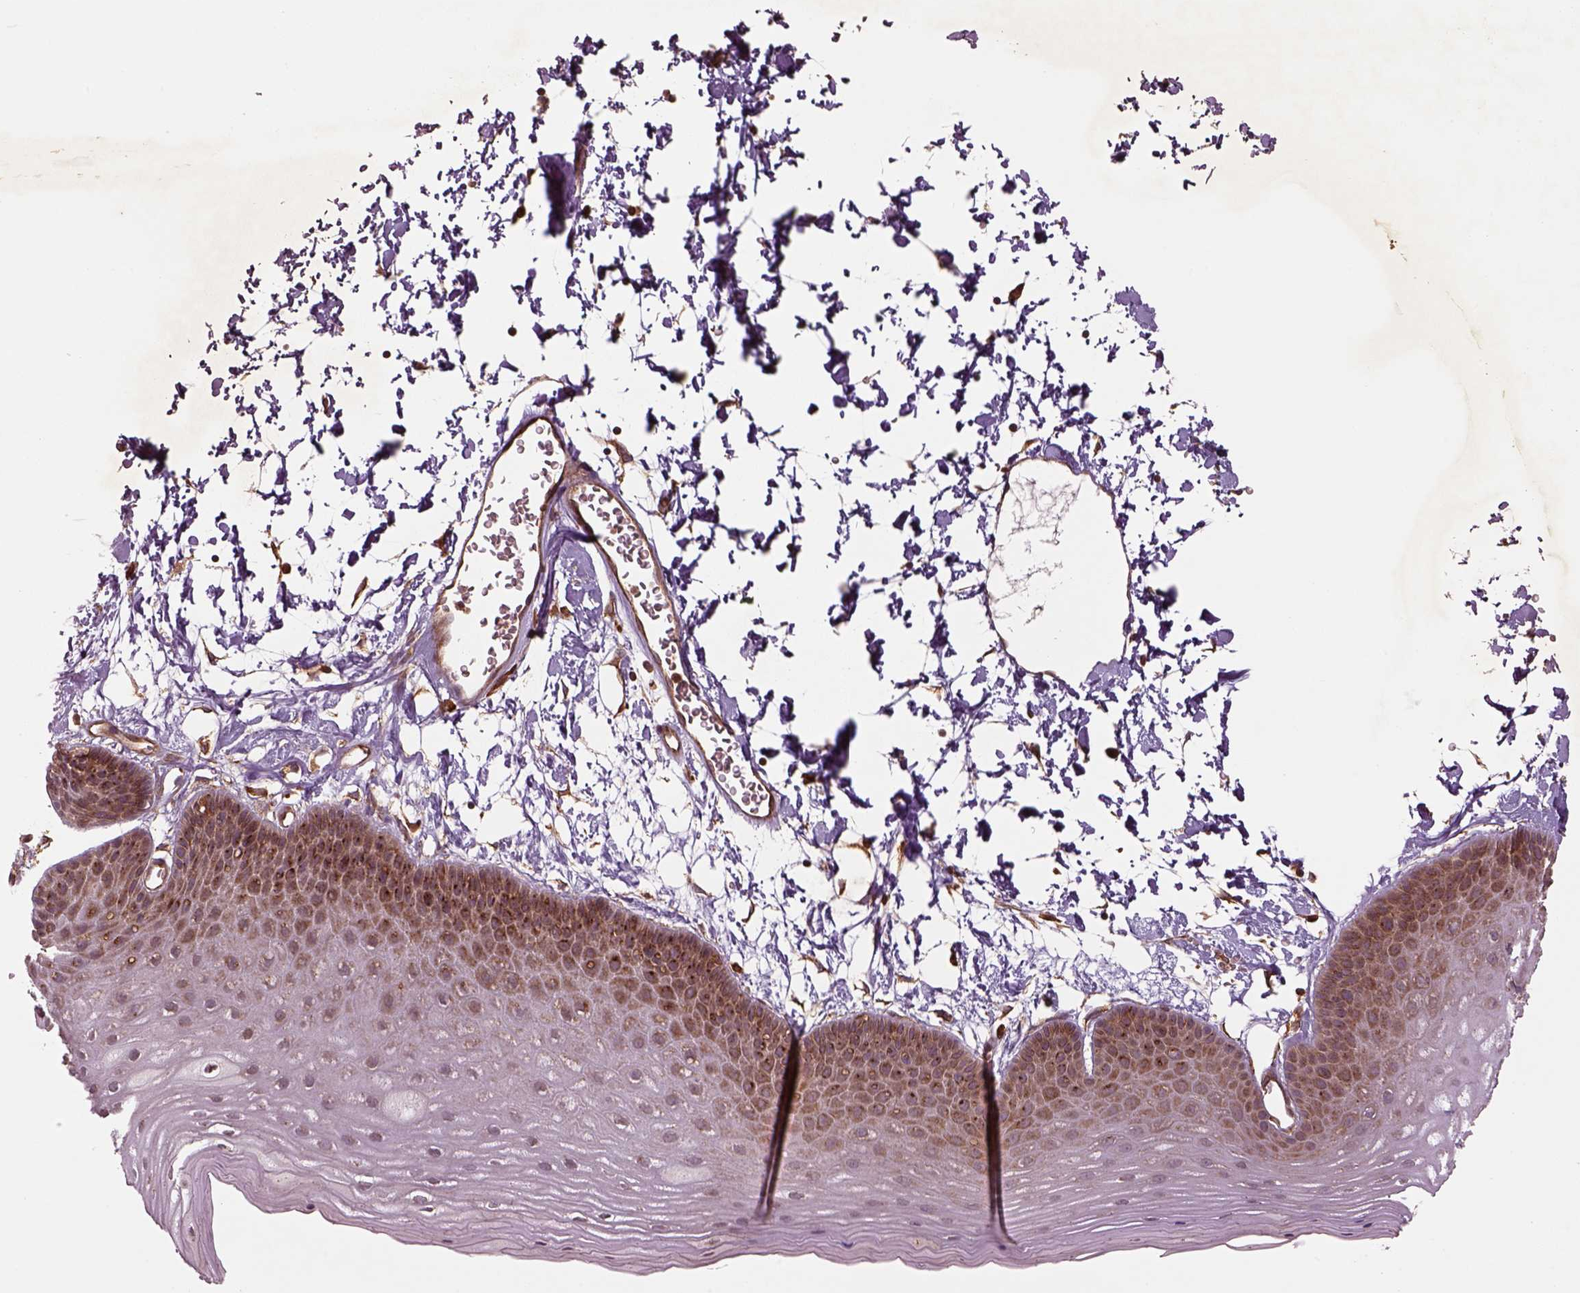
{"staining": {"intensity": "moderate", "quantity": "25%-75%", "location": "cytoplasmic/membranous"}, "tissue": "skin", "cell_type": "Epidermal cells", "image_type": "normal", "snomed": [{"axis": "morphology", "description": "Normal tissue, NOS"}, {"axis": "topography", "description": "Anal"}], "caption": "Immunohistochemical staining of normal human skin displays 25%-75% levels of moderate cytoplasmic/membranous protein expression in about 25%-75% of epidermal cells.", "gene": "WASHC2A", "patient": {"sex": "male", "age": 53}}